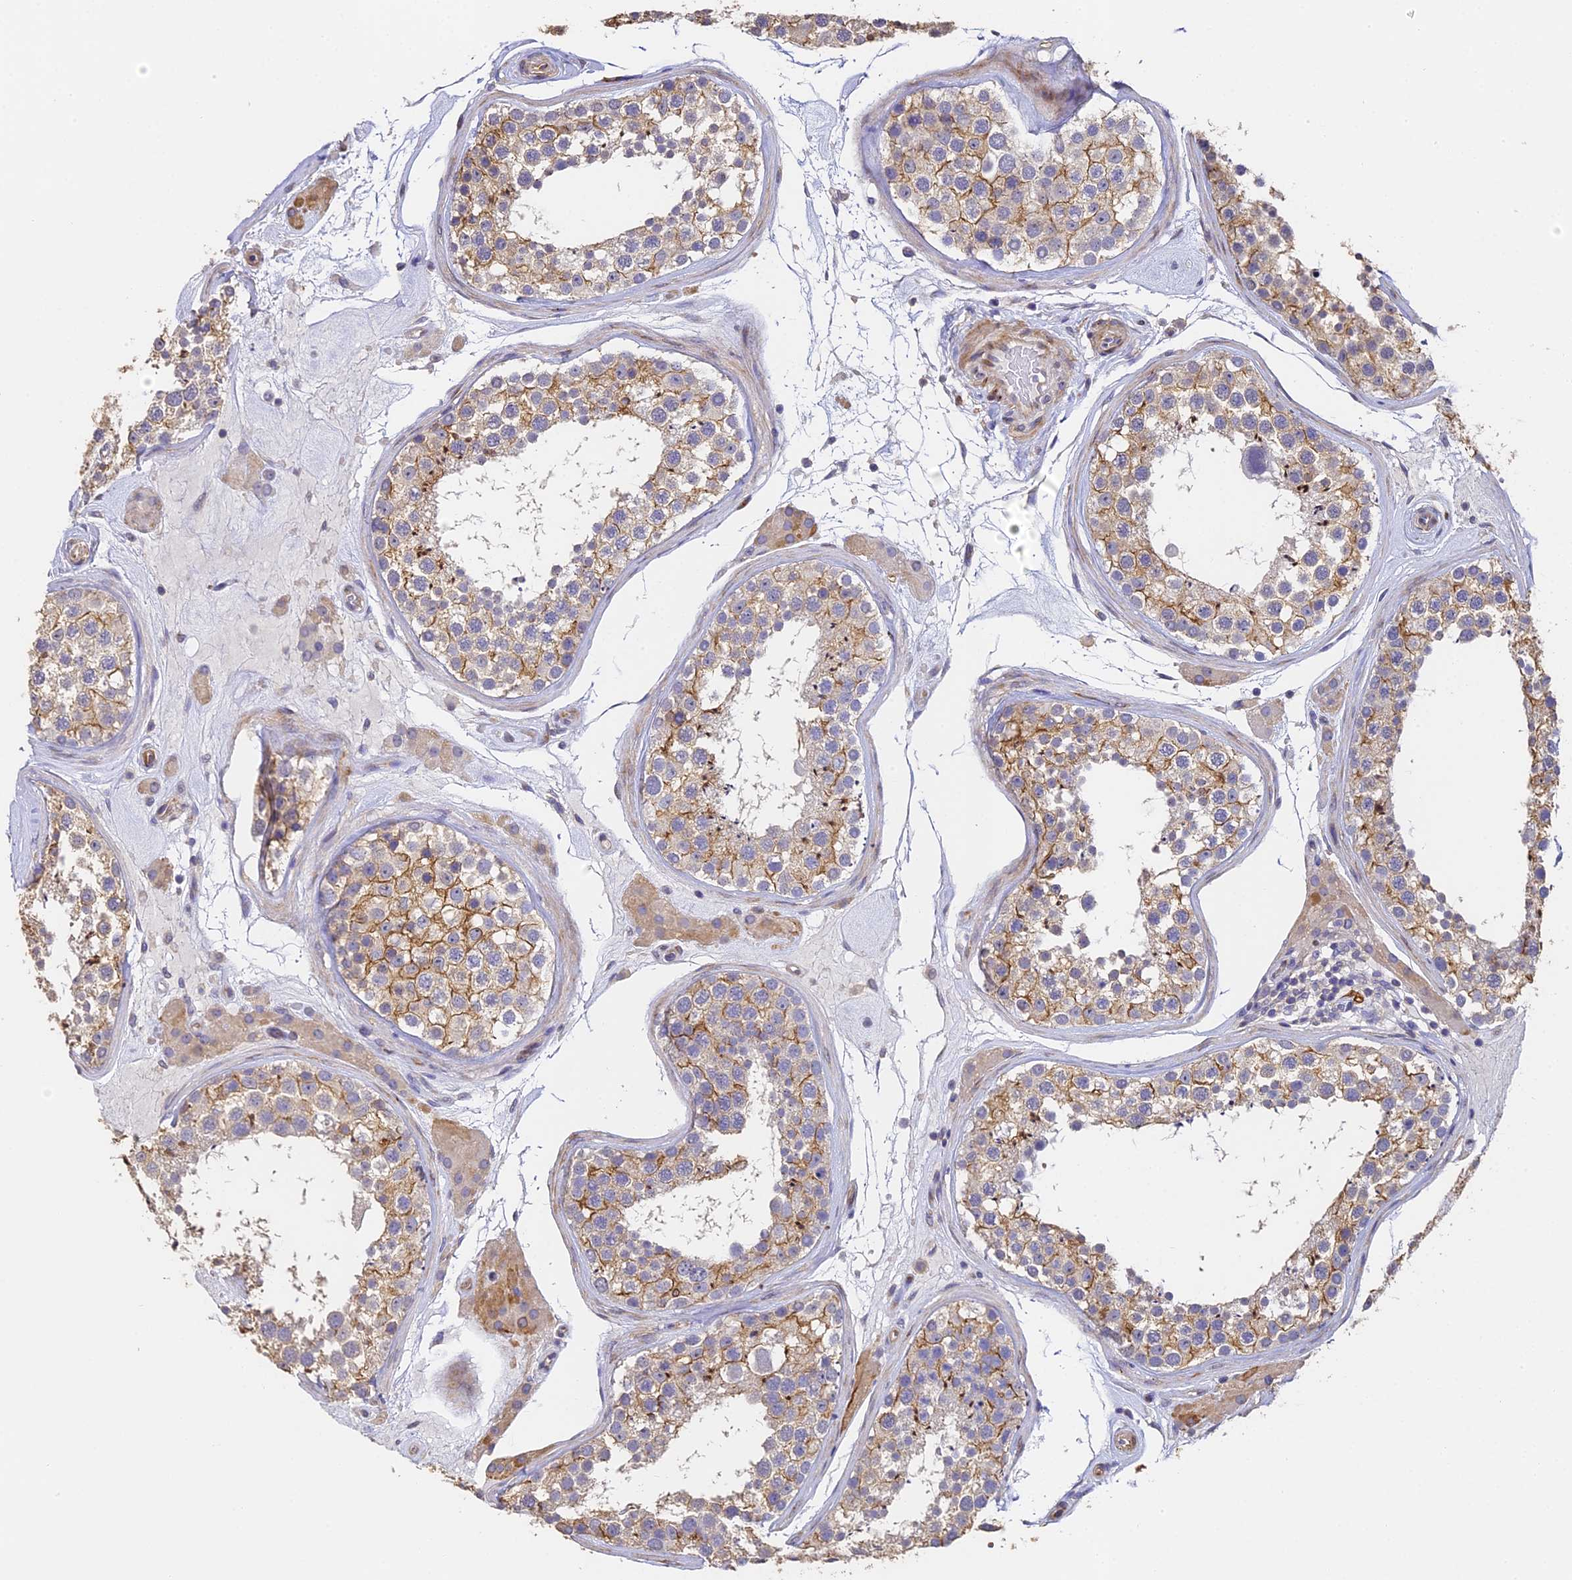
{"staining": {"intensity": "moderate", "quantity": "25%-75%", "location": "cytoplasmic/membranous"}, "tissue": "testis", "cell_type": "Cells in seminiferous ducts", "image_type": "normal", "snomed": [{"axis": "morphology", "description": "Normal tissue, NOS"}, {"axis": "topography", "description": "Testis"}], "caption": "This photomicrograph demonstrates IHC staining of benign testis, with medium moderate cytoplasmic/membranous positivity in approximately 25%-75% of cells in seminiferous ducts.", "gene": "SLC11A1", "patient": {"sex": "male", "age": 46}}